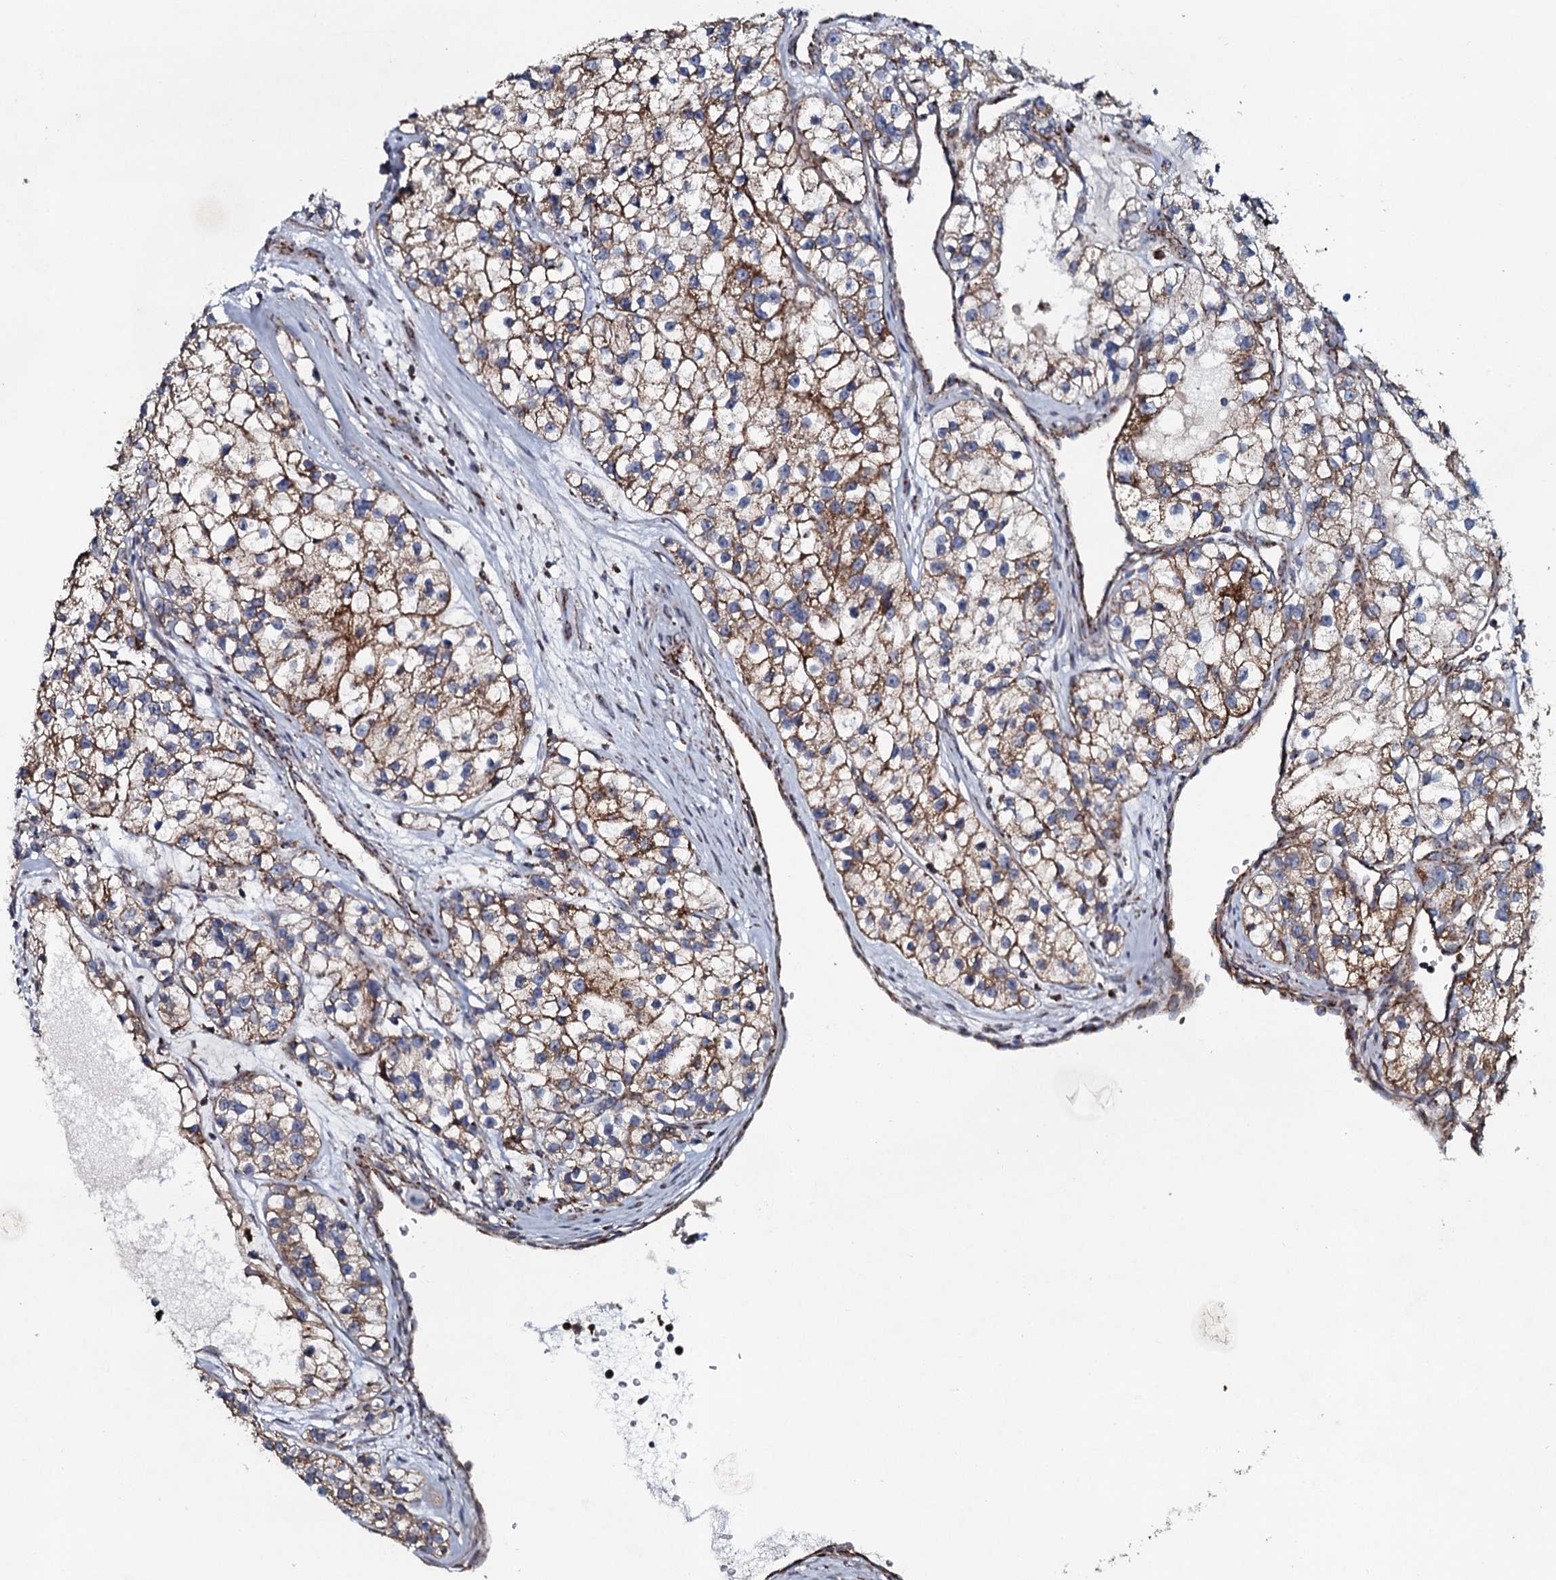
{"staining": {"intensity": "moderate", "quantity": ">75%", "location": "cytoplasmic/membranous"}, "tissue": "renal cancer", "cell_type": "Tumor cells", "image_type": "cancer", "snomed": [{"axis": "morphology", "description": "Adenocarcinoma, NOS"}, {"axis": "topography", "description": "Kidney"}], "caption": "Brown immunohistochemical staining in renal cancer displays moderate cytoplasmic/membranous staining in about >75% of tumor cells.", "gene": "EVC2", "patient": {"sex": "female", "age": 57}}